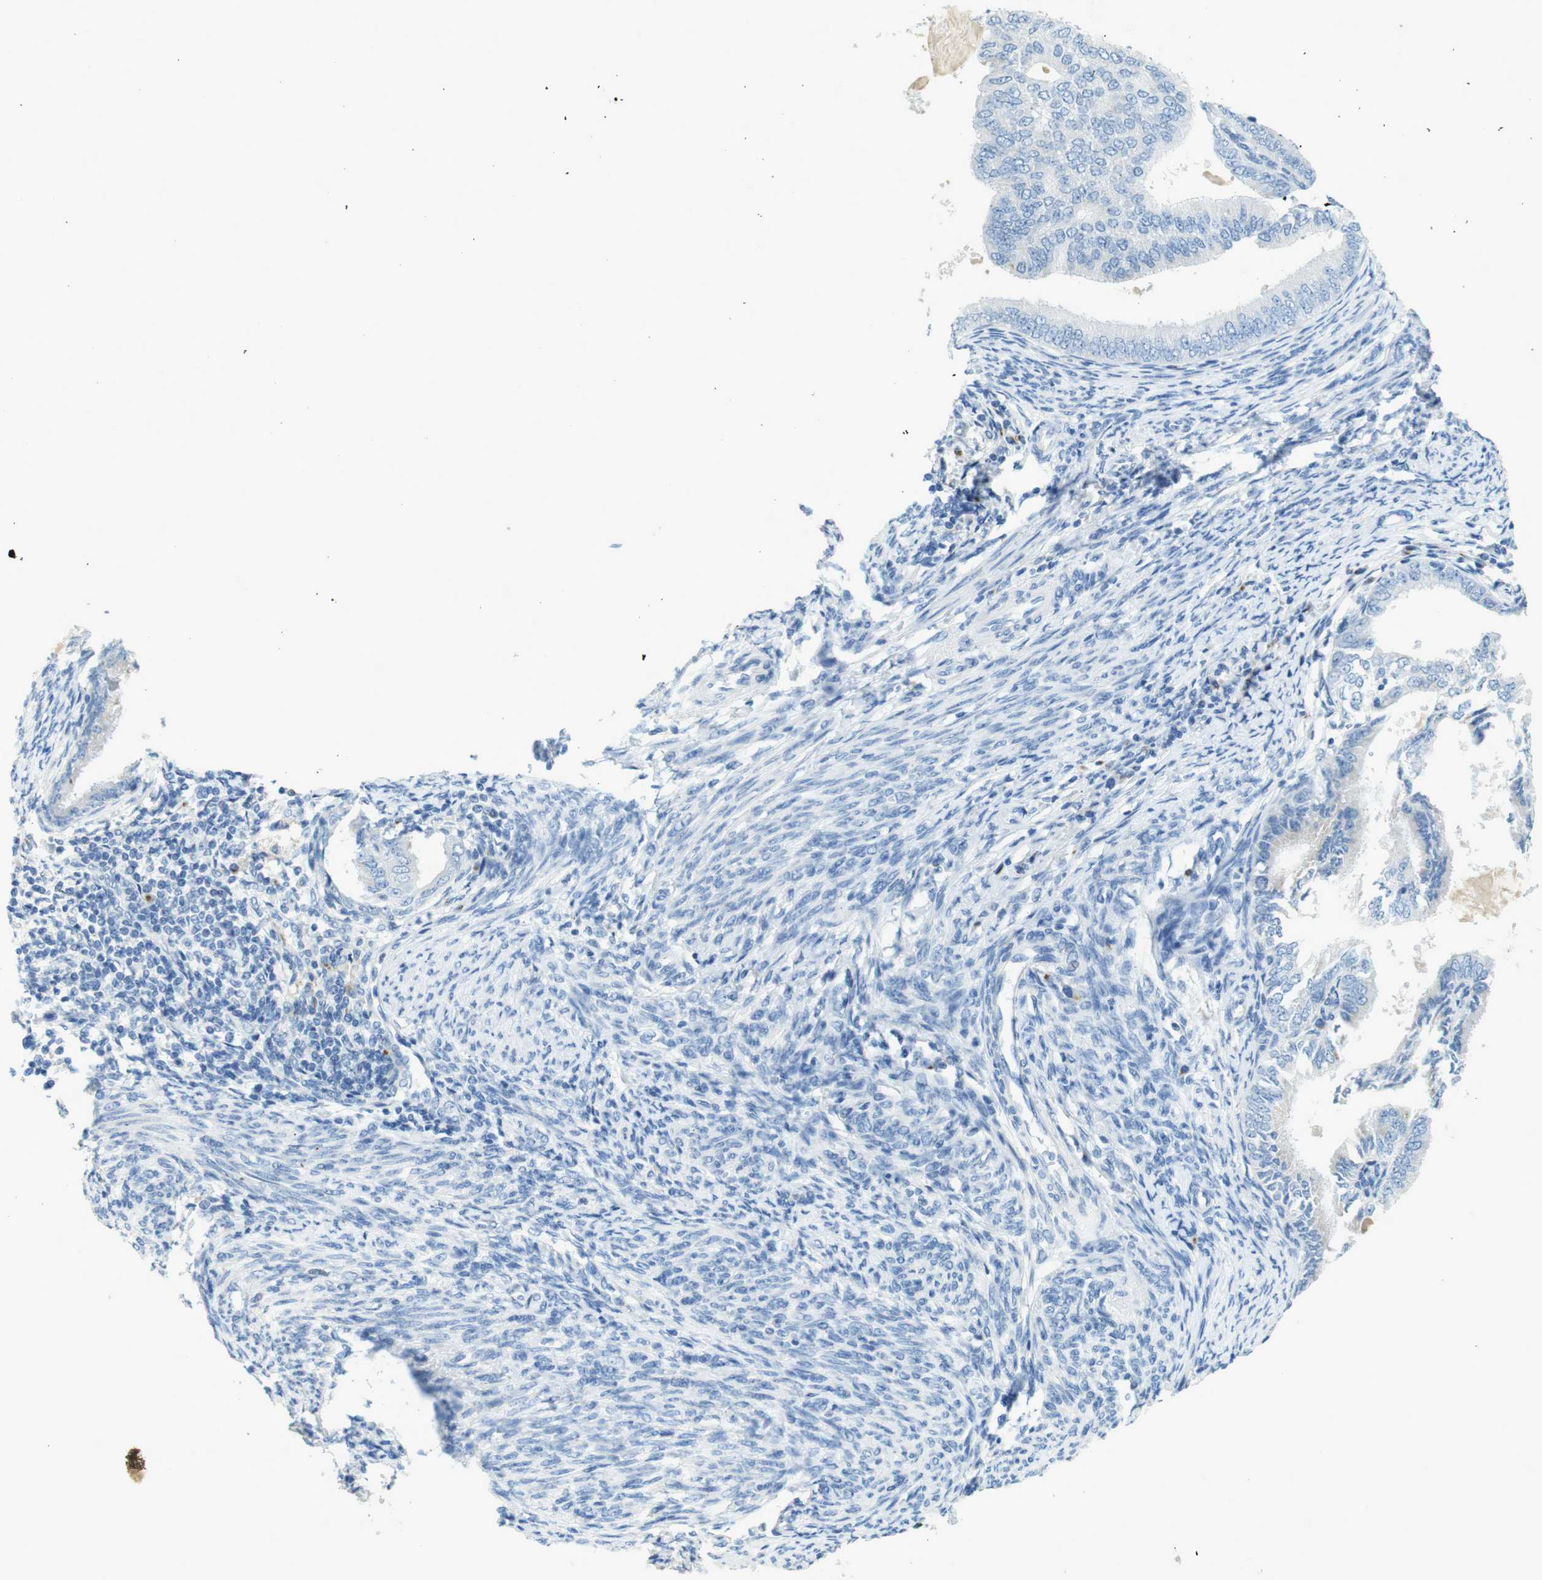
{"staining": {"intensity": "negative", "quantity": "none", "location": "none"}, "tissue": "endometrial cancer", "cell_type": "Tumor cells", "image_type": "cancer", "snomed": [{"axis": "morphology", "description": "Adenocarcinoma, NOS"}, {"axis": "topography", "description": "Endometrium"}], "caption": "Tumor cells show no significant protein expression in adenocarcinoma (endometrial). (DAB IHC, high magnification).", "gene": "CD320", "patient": {"sex": "female", "age": 58}}